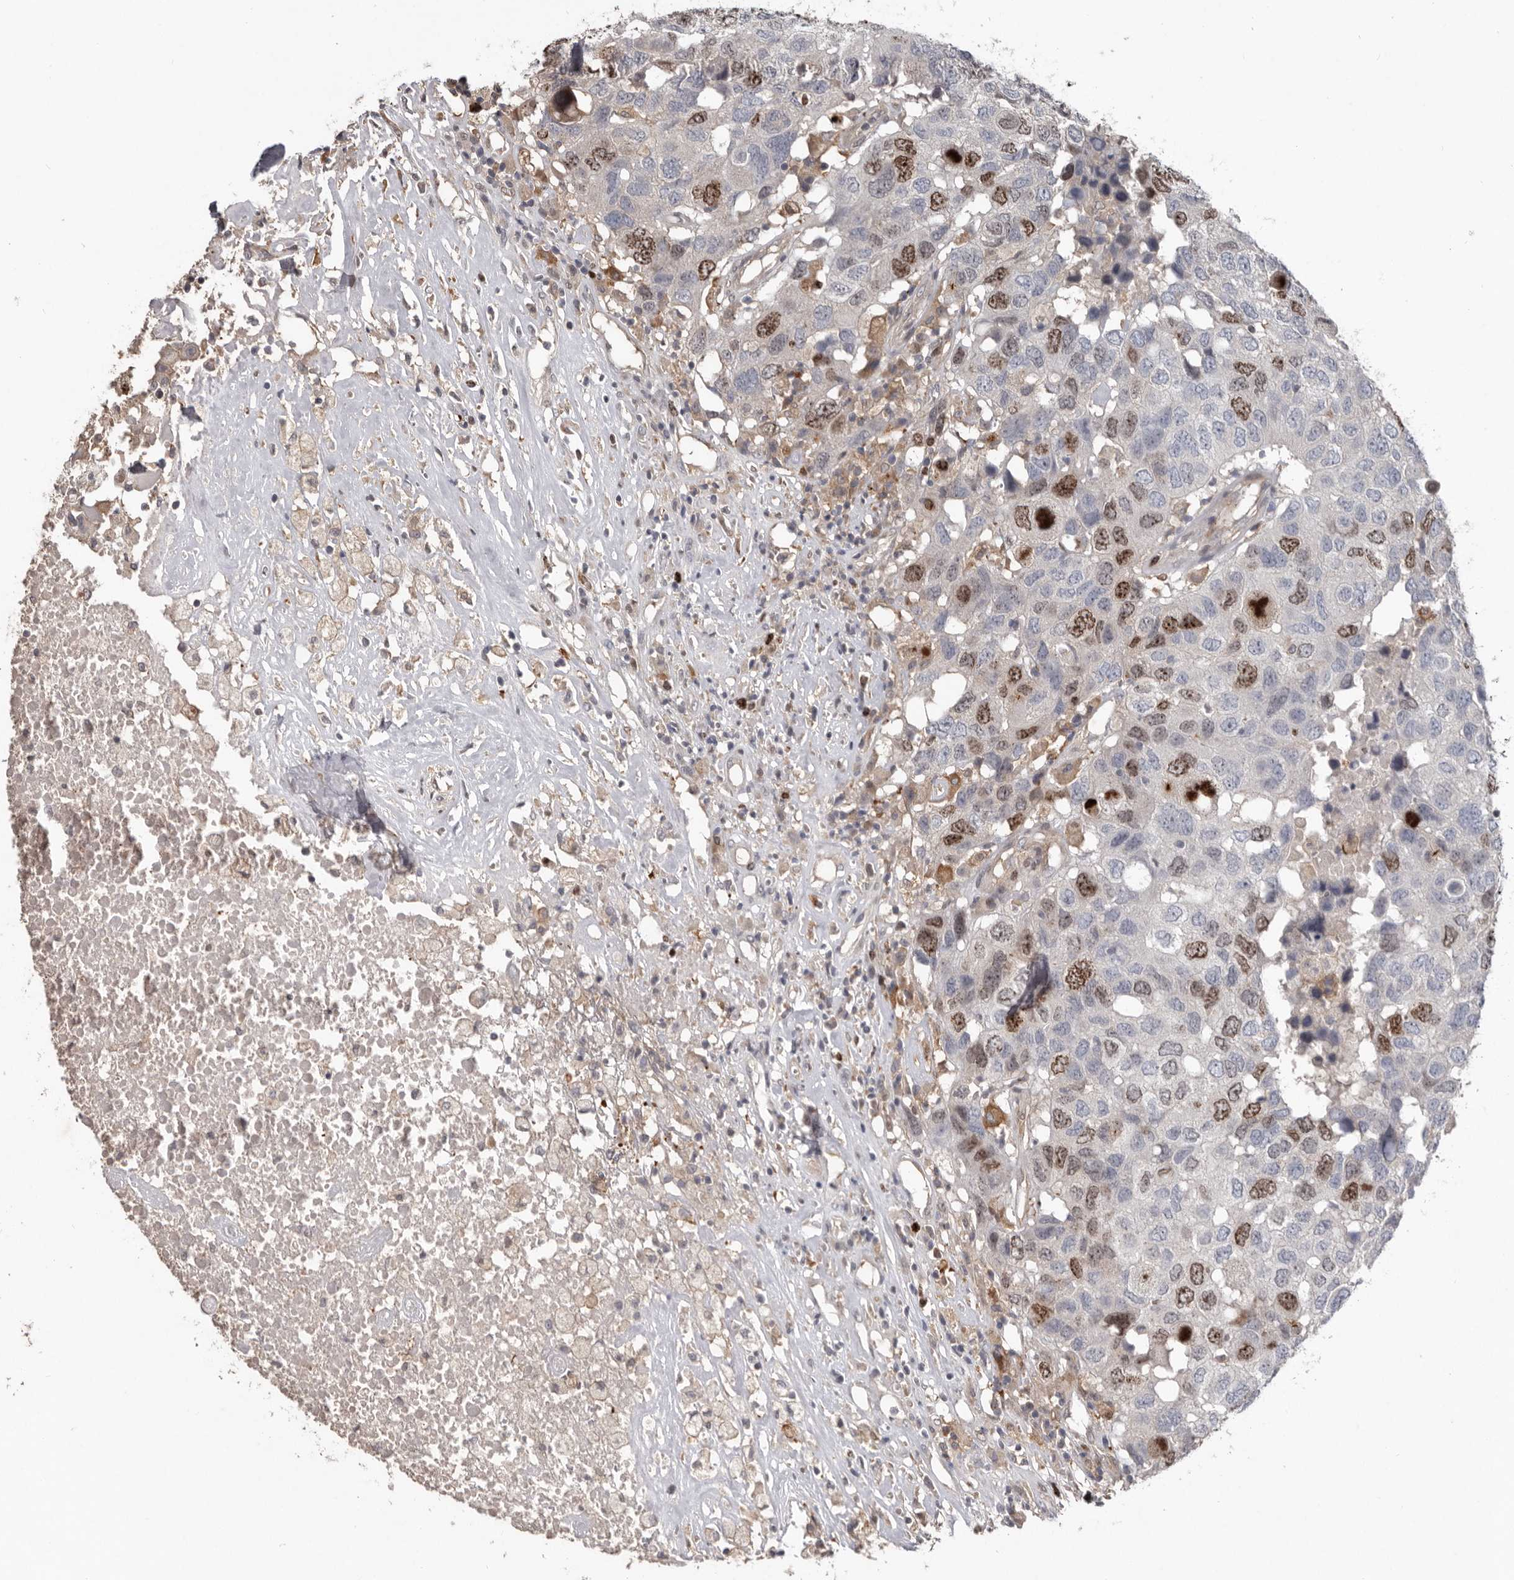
{"staining": {"intensity": "moderate", "quantity": "<25%", "location": "nuclear"}, "tissue": "head and neck cancer", "cell_type": "Tumor cells", "image_type": "cancer", "snomed": [{"axis": "morphology", "description": "Squamous cell carcinoma, NOS"}, {"axis": "topography", "description": "Head-Neck"}], "caption": "Immunohistochemistry (IHC) micrograph of neoplastic tissue: head and neck squamous cell carcinoma stained using immunohistochemistry shows low levels of moderate protein expression localized specifically in the nuclear of tumor cells, appearing as a nuclear brown color.", "gene": "CDCA8", "patient": {"sex": "male", "age": 66}}